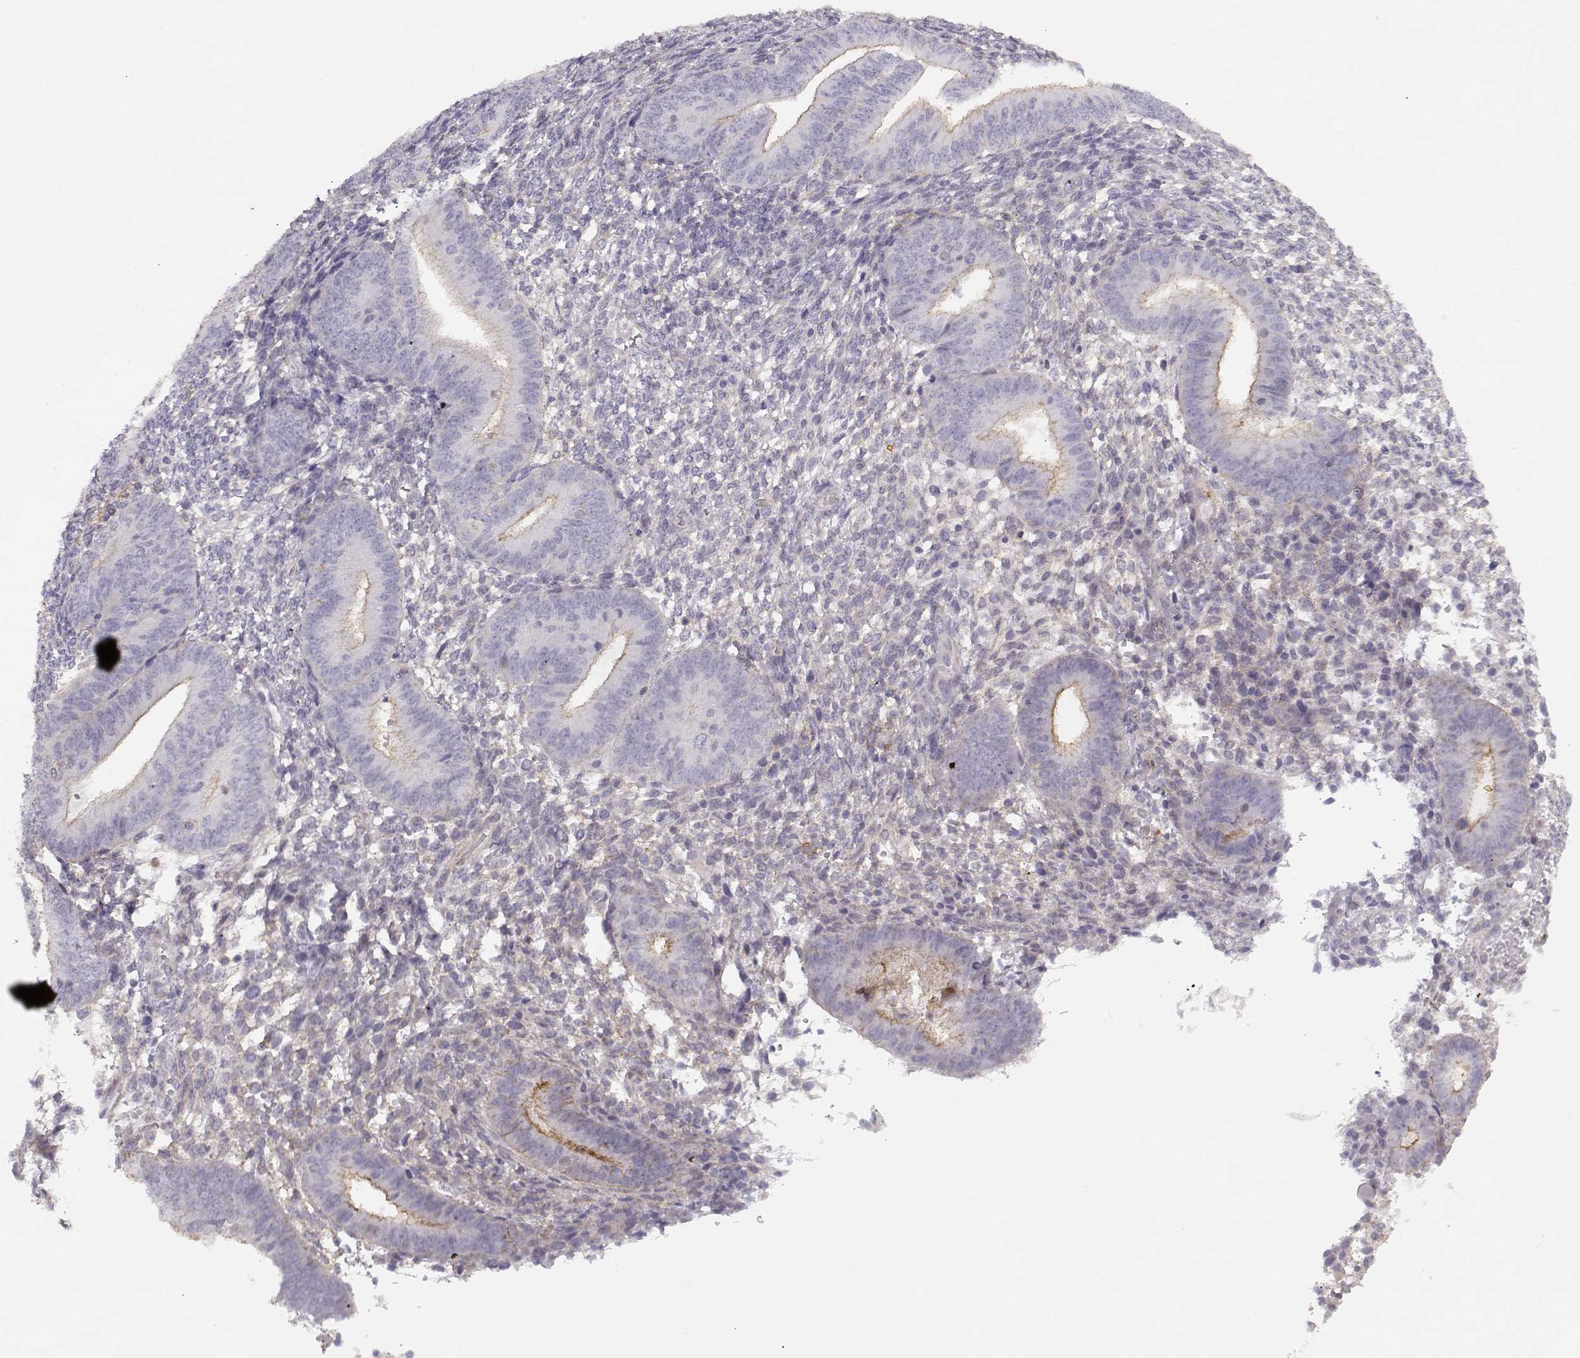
{"staining": {"intensity": "negative", "quantity": "none", "location": "none"}, "tissue": "endometrium", "cell_type": "Cells in endometrial stroma", "image_type": "normal", "snomed": [{"axis": "morphology", "description": "Normal tissue, NOS"}, {"axis": "topography", "description": "Endometrium"}], "caption": "Image shows no protein positivity in cells in endometrial stroma of normal endometrium. The staining was performed using DAB (3,3'-diaminobenzidine) to visualize the protein expression in brown, while the nuclei were stained in blue with hematoxylin (Magnification: 20x).", "gene": "DAPL1", "patient": {"sex": "female", "age": 39}}